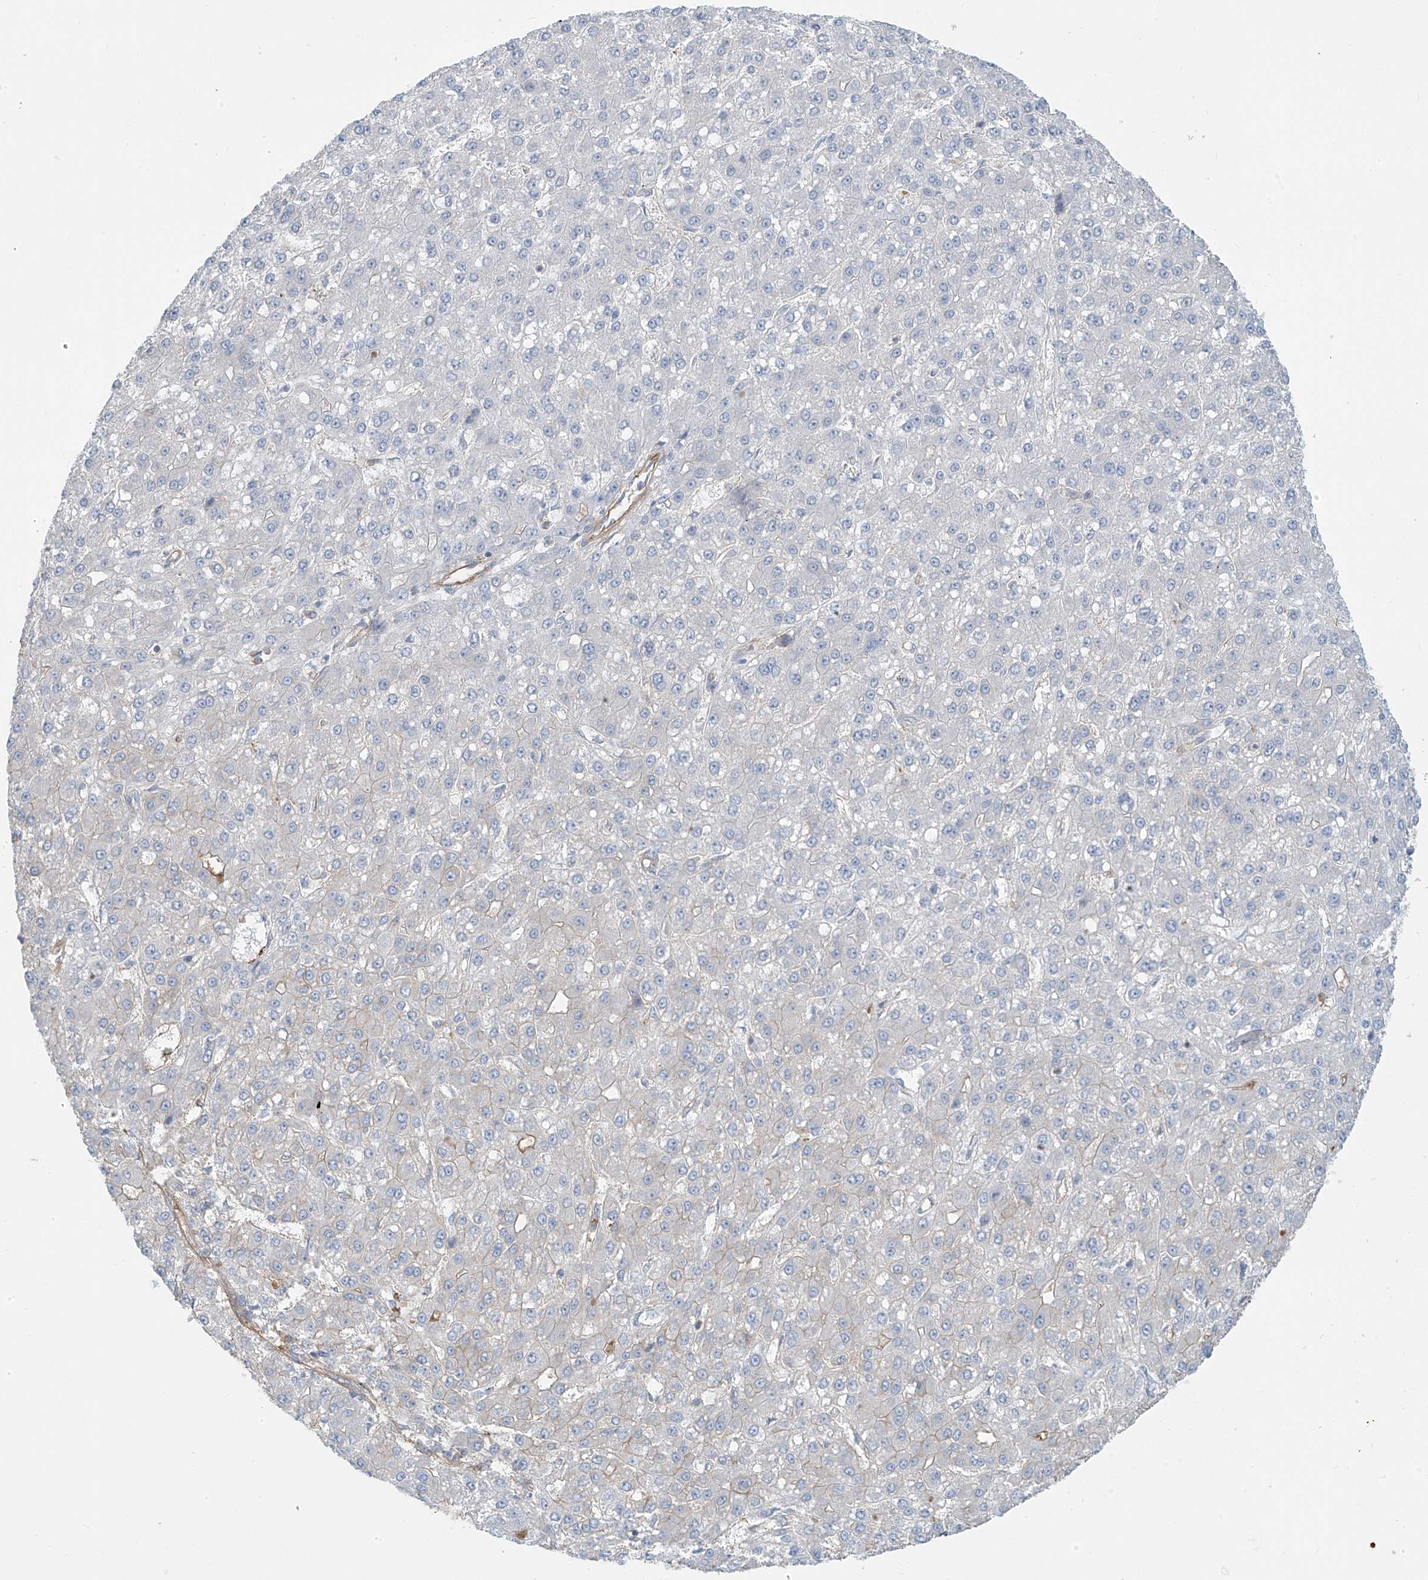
{"staining": {"intensity": "negative", "quantity": "none", "location": "none"}, "tissue": "liver cancer", "cell_type": "Tumor cells", "image_type": "cancer", "snomed": [{"axis": "morphology", "description": "Carcinoma, Hepatocellular, NOS"}, {"axis": "topography", "description": "Liver"}], "caption": "Immunohistochemical staining of liver hepatocellular carcinoma demonstrates no significant expression in tumor cells. (DAB (3,3'-diaminobenzidine) immunohistochemistry (IHC), high magnification).", "gene": "ZNF846", "patient": {"sex": "male", "age": 67}}